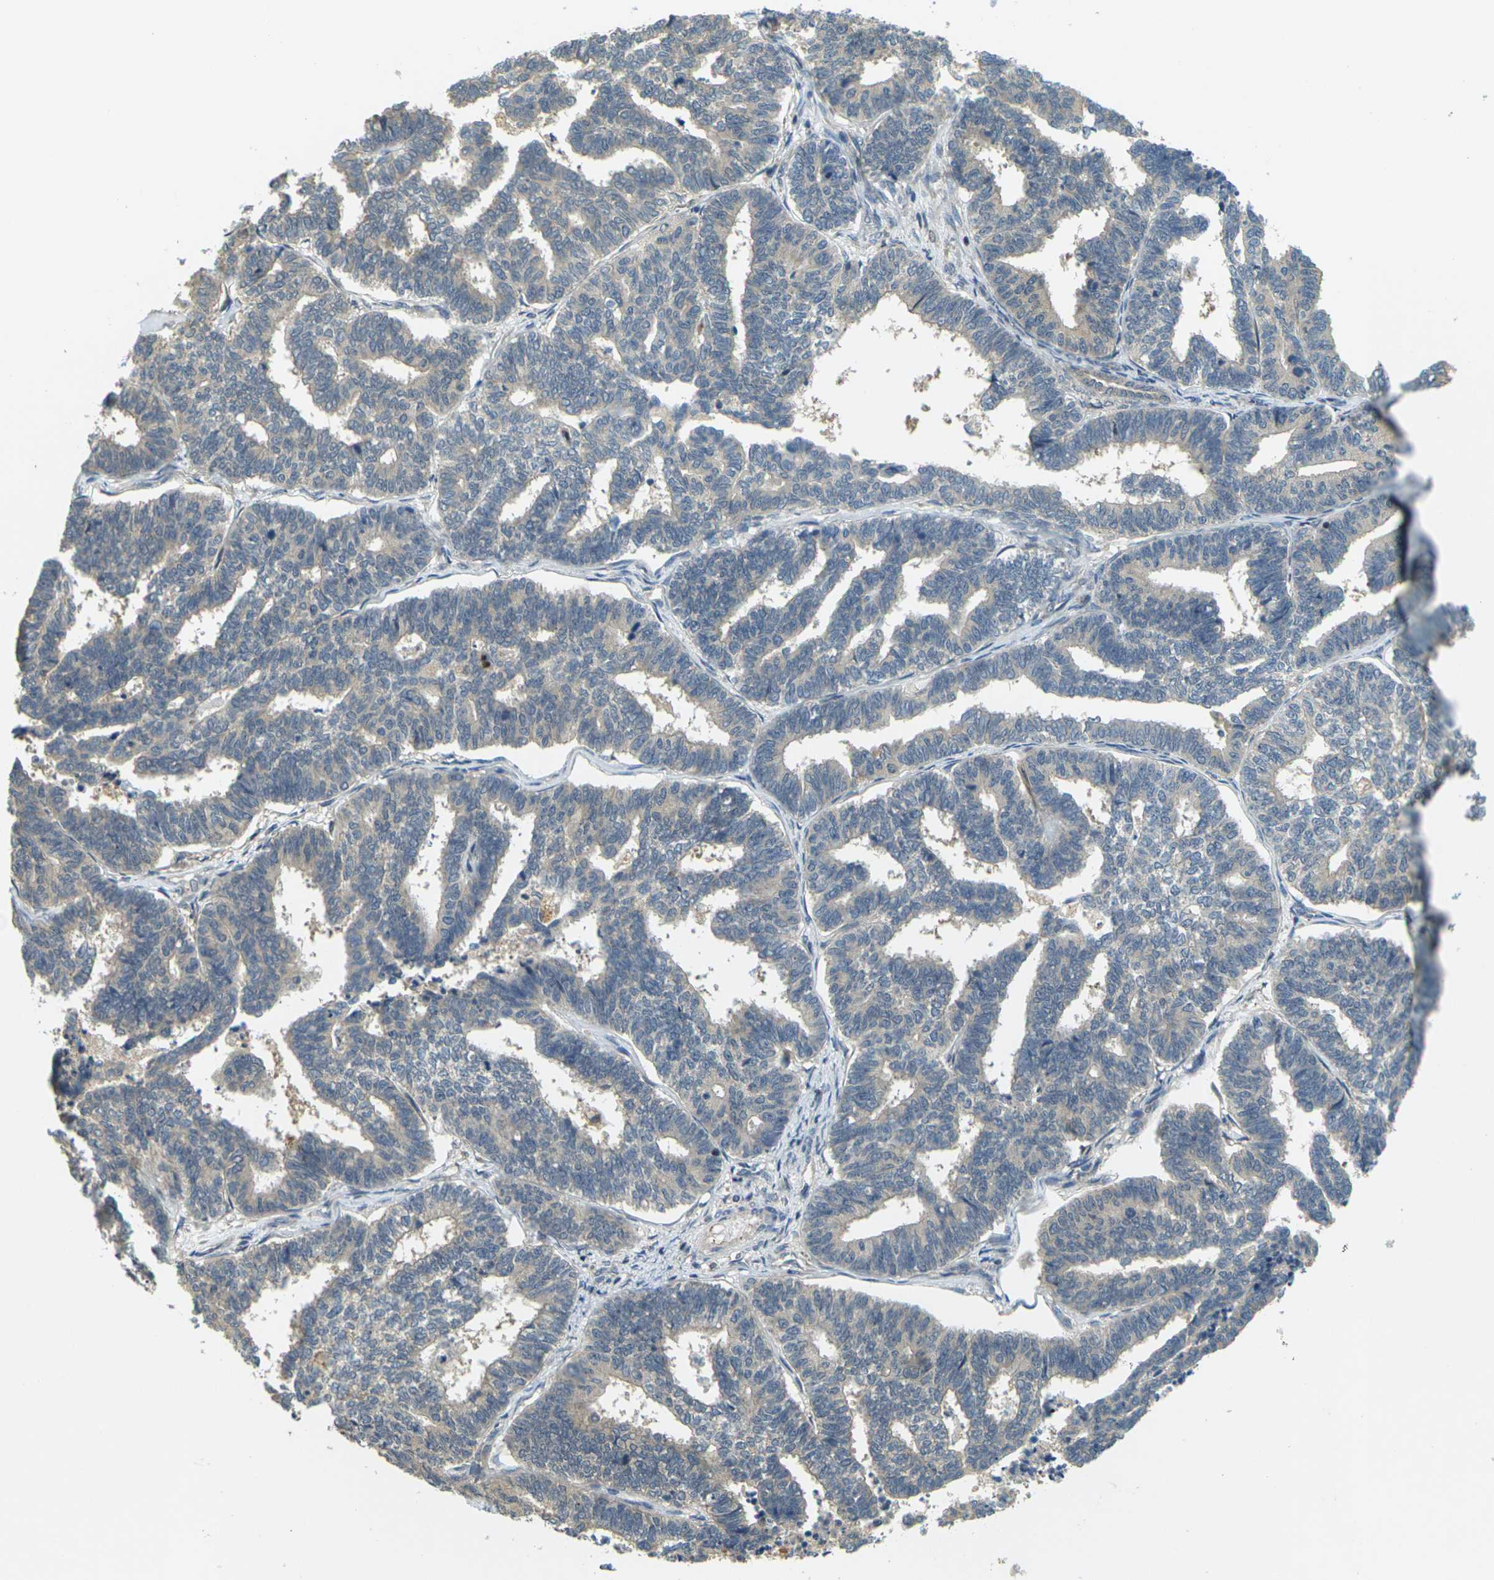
{"staining": {"intensity": "weak", "quantity": ">75%", "location": "cytoplasmic/membranous"}, "tissue": "endometrial cancer", "cell_type": "Tumor cells", "image_type": "cancer", "snomed": [{"axis": "morphology", "description": "Adenocarcinoma, NOS"}, {"axis": "topography", "description": "Endometrium"}], "caption": "DAB immunohistochemical staining of adenocarcinoma (endometrial) shows weak cytoplasmic/membranous protein staining in approximately >75% of tumor cells. (Brightfield microscopy of DAB IHC at high magnification).", "gene": "KLHL8", "patient": {"sex": "female", "age": 70}}